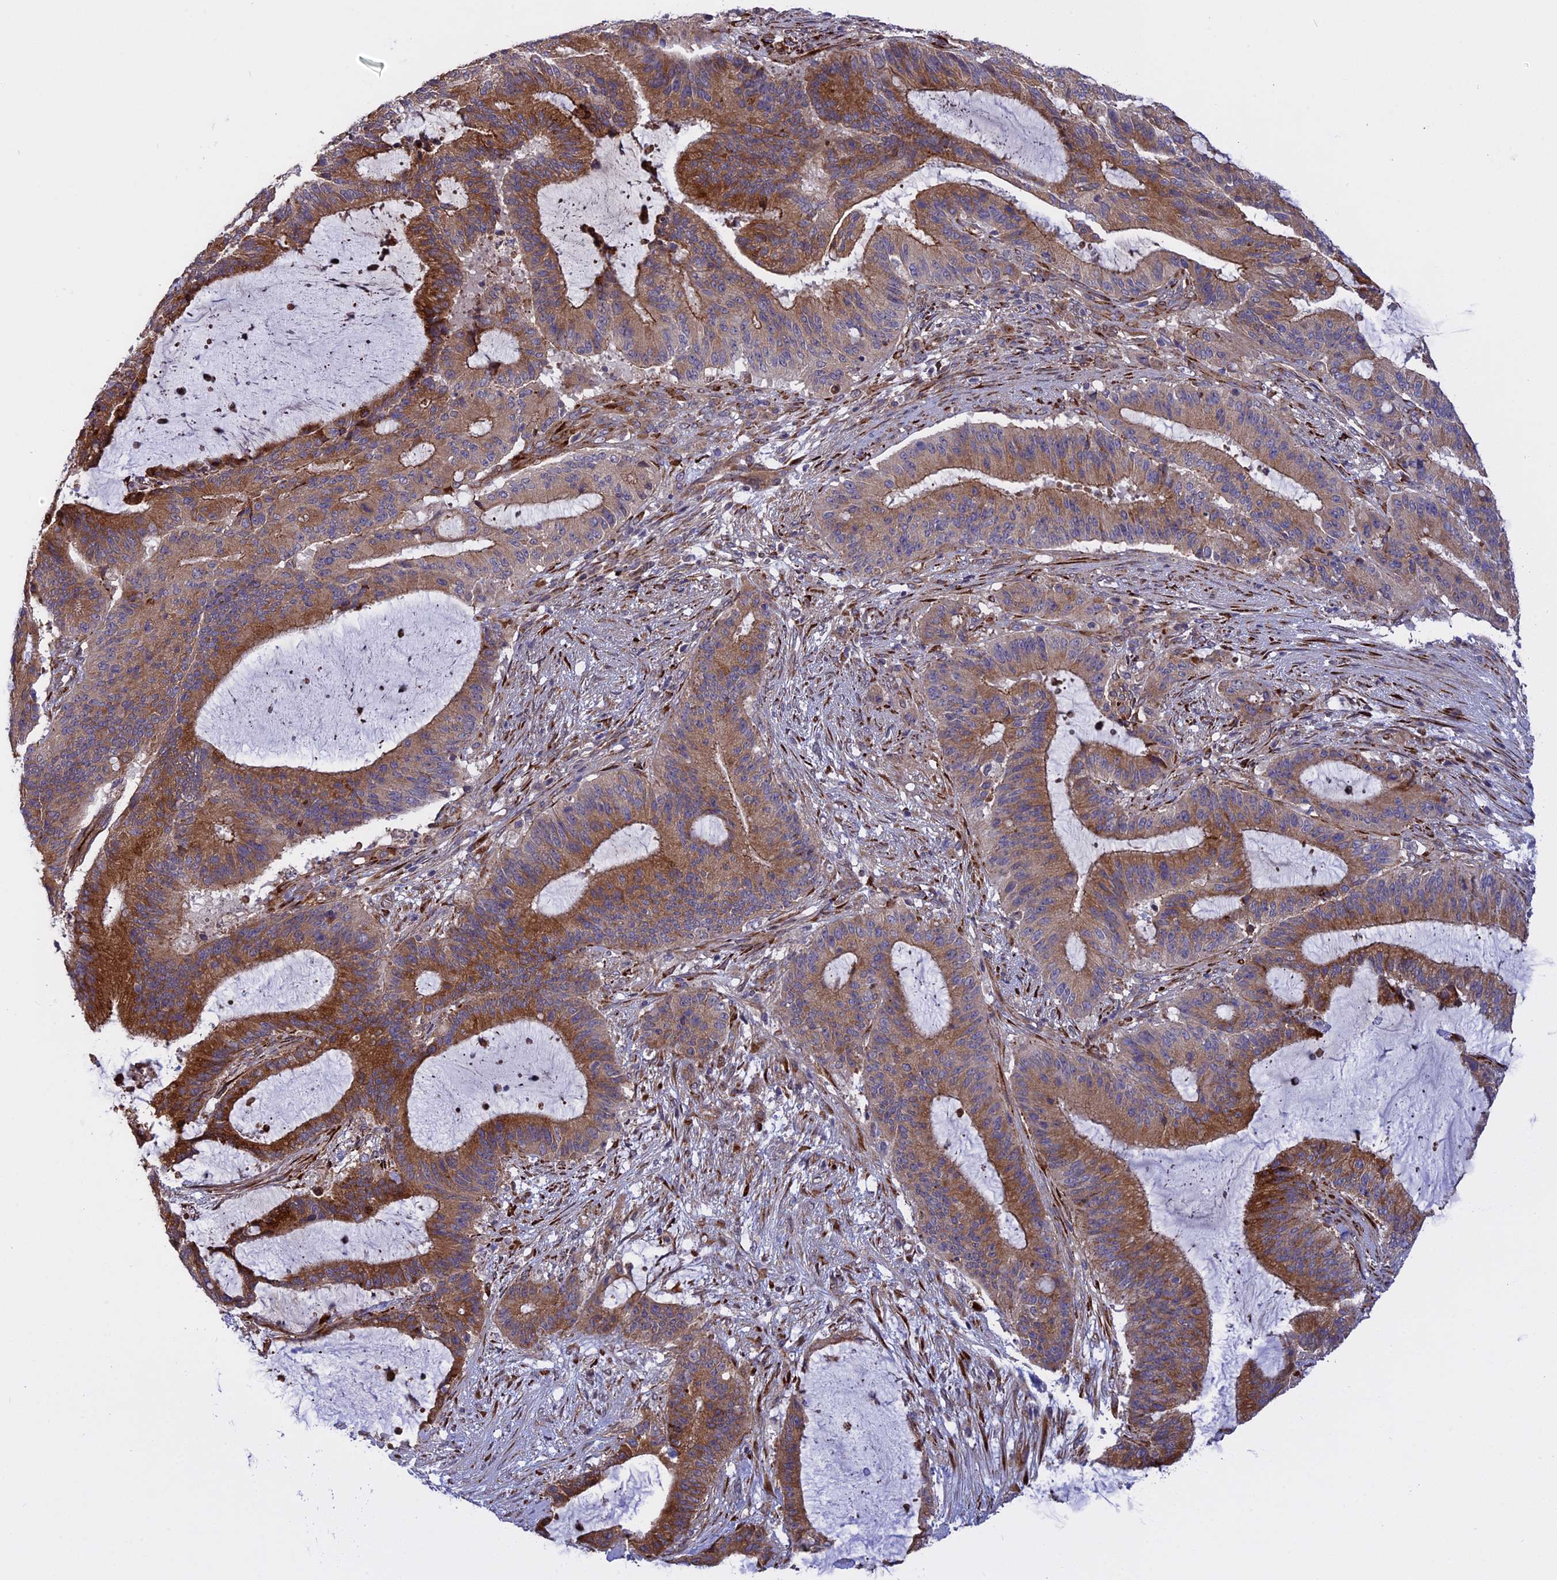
{"staining": {"intensity": "strong", "quantity": "25%-75%", "location": "cytoplasmic/membranous"}, "tissue": "liver cancer", "cell_type": "Tumor cells", "image_type": "cancer", "snomed": [{"axis": "morphology", "description": "Normal tissue, NOS"}, {"axis": "morphology", "description": "Cholangiocarcinoma"}, {"axis": "topography", "description": "Liver"}, {"axis": "topography", "description": "Peripheral nerve tissue"}], "caption": "Protein staining of liver cancer (cholangiocarcinoma) tissue exhibits strong cytoplasmic/membranous positivity in about 25%-75% of tumor cells. (IHC, brightfield microscopy, high magnification).", "gene": "DDX60L", "patient": {"sex": "female", "age": 73}}